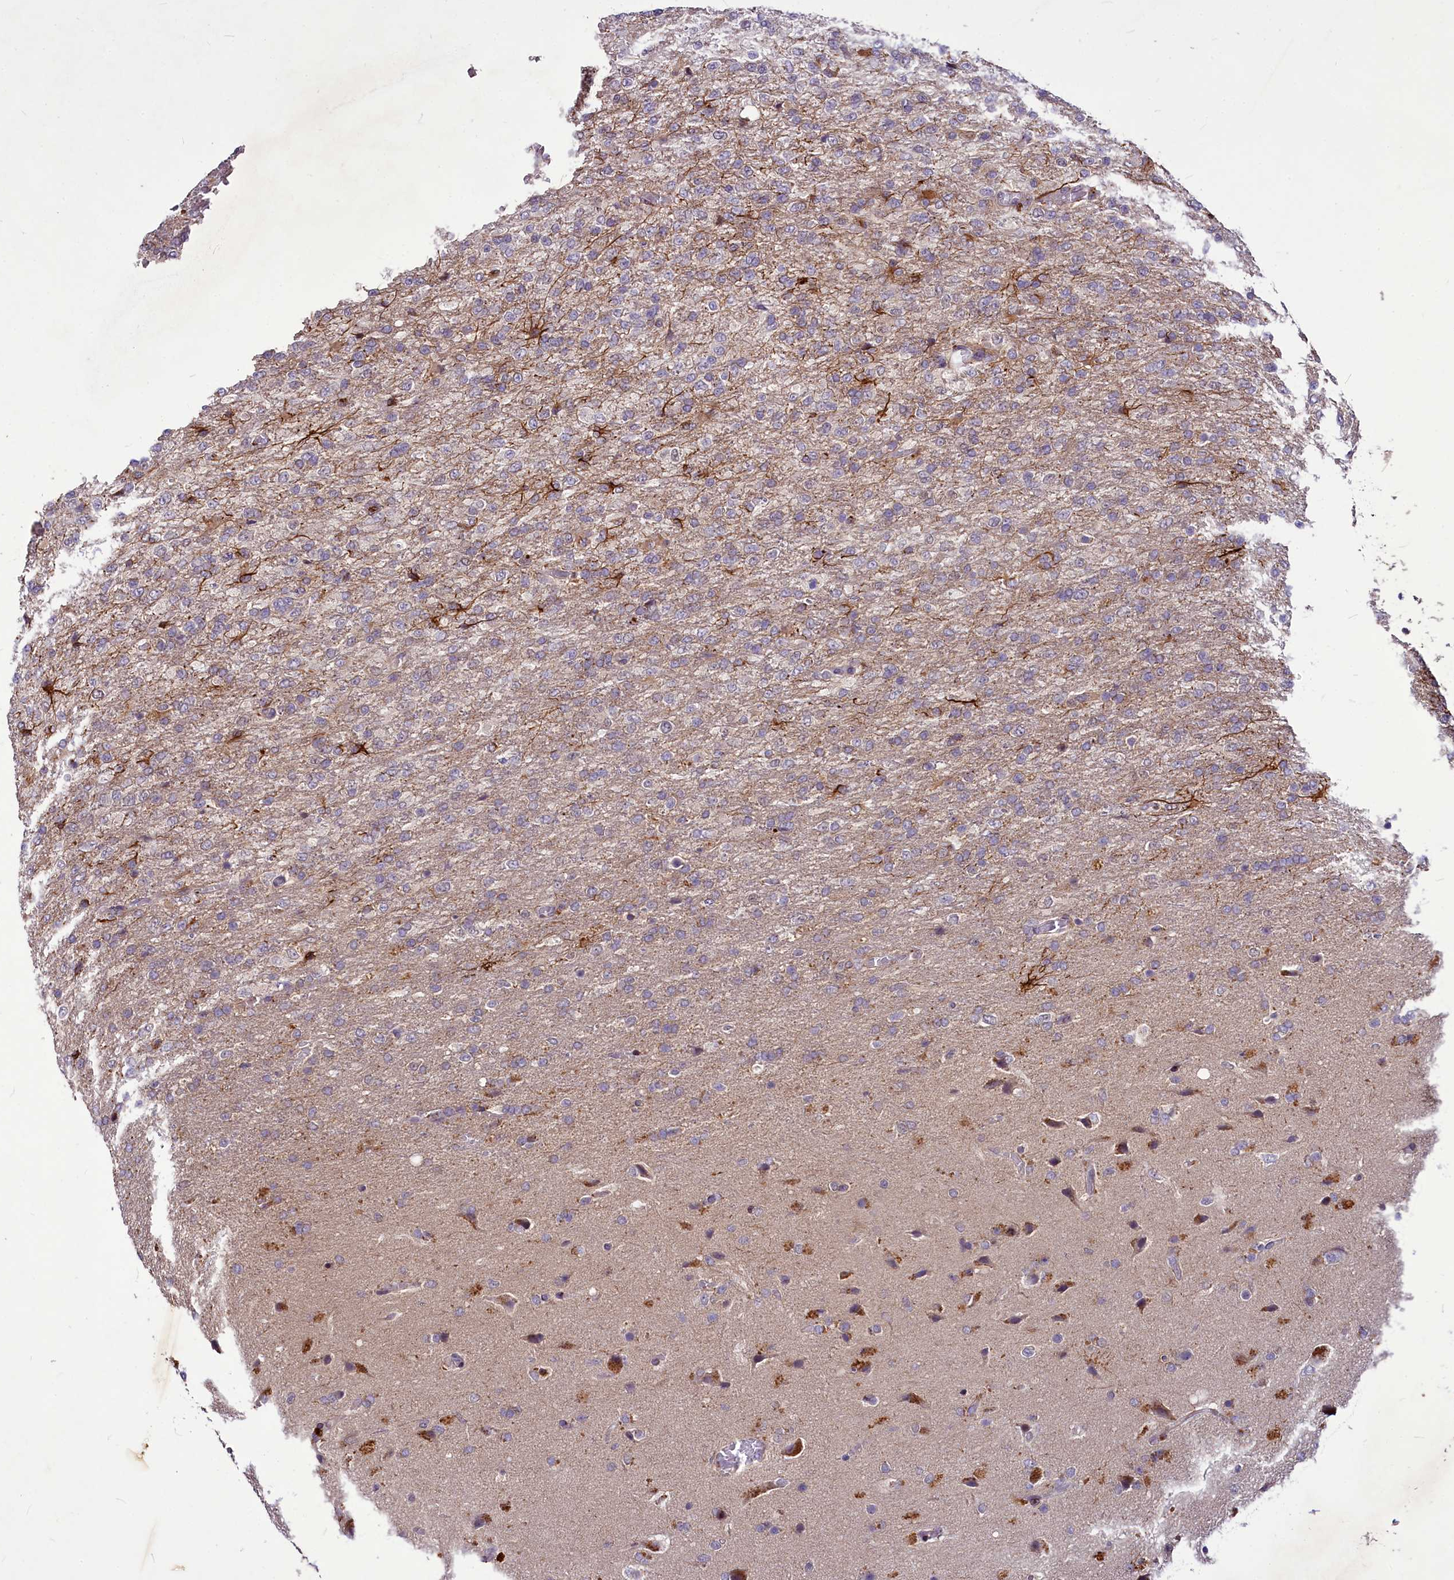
{"staining": {"intensity": "negative", "quantity": "none", "location": "none"}, "tissue": "glioma", "cell_type": "Tumor cells", "image_type": "cancer", "snomed": [{"axis": "morphology", "description": "Glioma, malignant, High grade"}, {"axis": "topography", "description": "Brain"}], "caption": "High power microscopy histopathology image of an immunohistochemistry (IHC) image of glioma, revealing no significant positivity in tumor cells.", "gene": "C11orf86", "patient": {"sex": "female", "age": 74}}